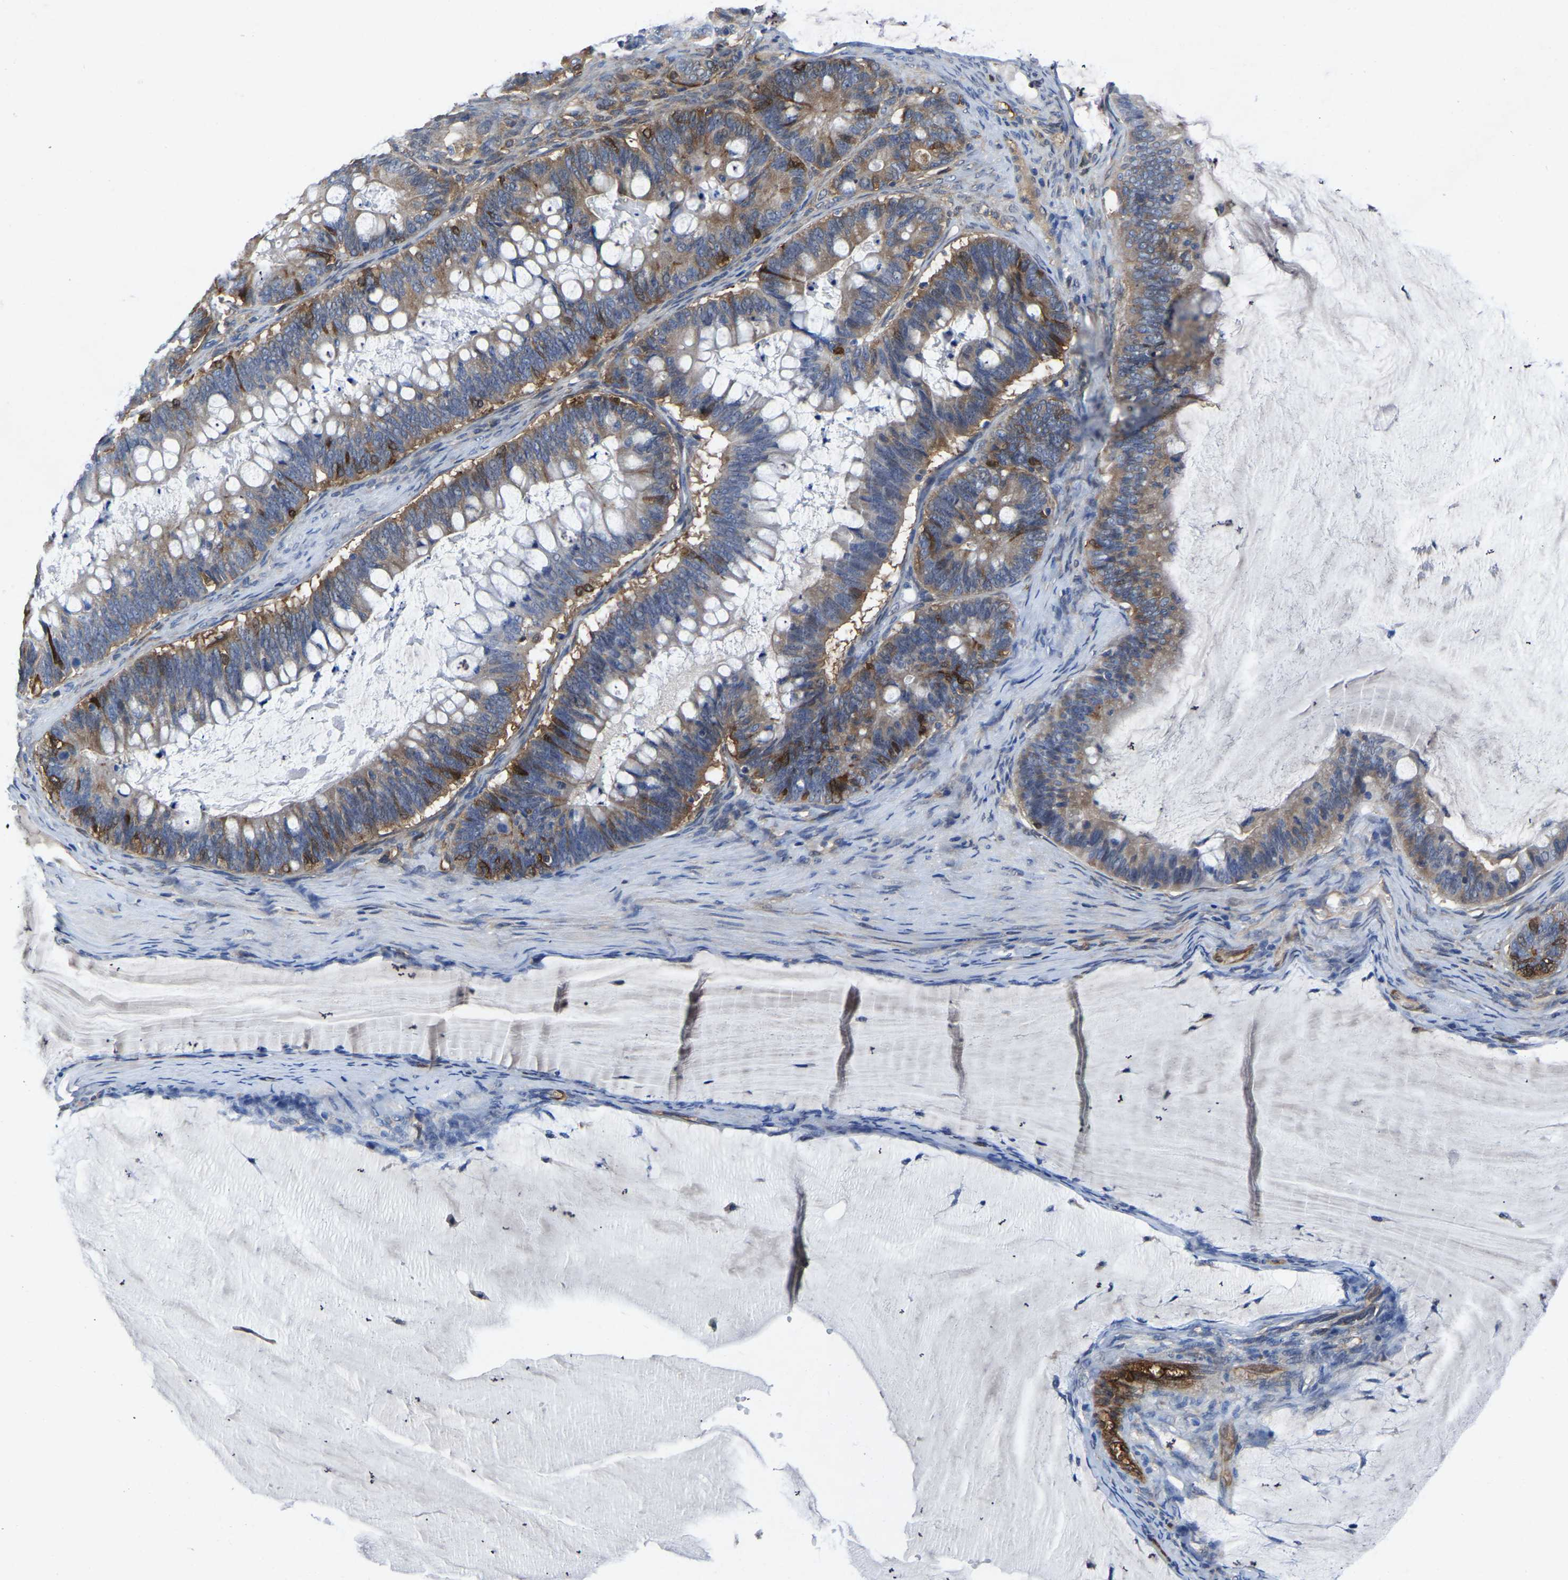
{"staining": {"intensity": "moderate", "quantity": "25%-75%", "location": "cytoplasmic/membranous"}, "tissue": "ovarian cancer", "cell_type": "Tumor cells", "image_type": "cancer", "snomed": [{"axis": "morphology", "description": "Cystadenocarcinoma, mucinous, NOS"}, {"axis": "topography", "description": "Ovary"}], "caption": "A brown stain highlights moderate cytoplasmic/membranous positivity of a protein in human ovarian mucinous cystadenocarcinoma tumor cells.", "gene": "ATG2B", "patient": {"sex": "female", "age": 61}}